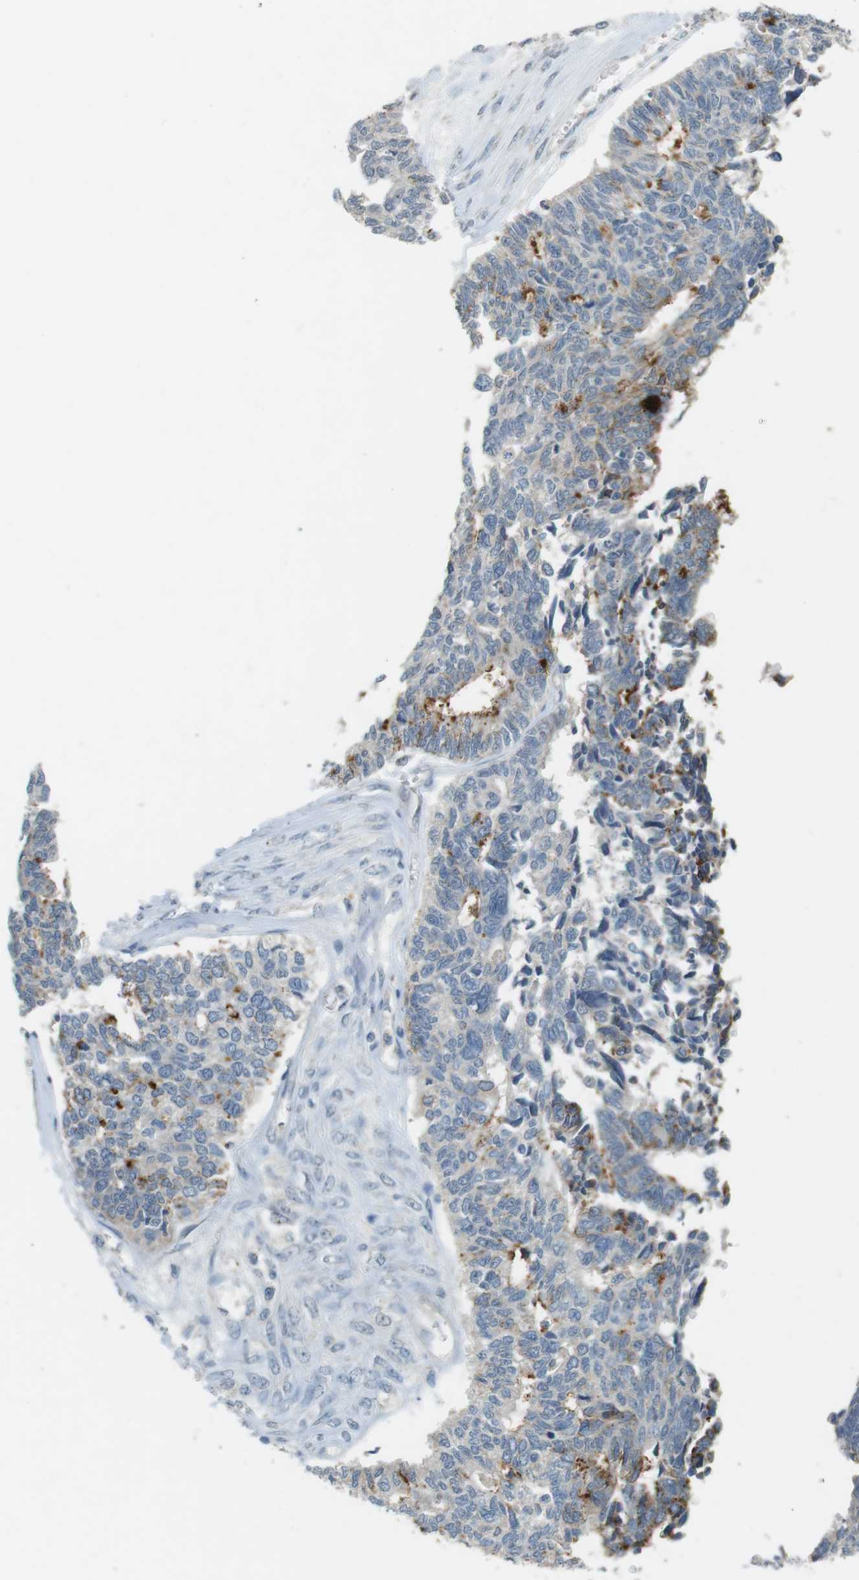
{"staining": {"intensity": "strong", "quantity": "<25%", "location": "cytoplasmic/membranous"}, "tissue": "ovarian cancer", "cell_type": "Tumor cells", "image_type": "cancer", "snomed": [{"axis": "morphology", "description": "Cystadenocarcinoma, serous, NOS"}, {"axis": "topography", "description": "Ovary"}], "caption": "The image demonstrates immunohistochemical staining of ovarian cancer. There is strong cytoplasmic/membranous staining is present in approximately <25% of tumor cells.", "gene": "MUC5B", "patient": {"sex": "female", "age": 79}}